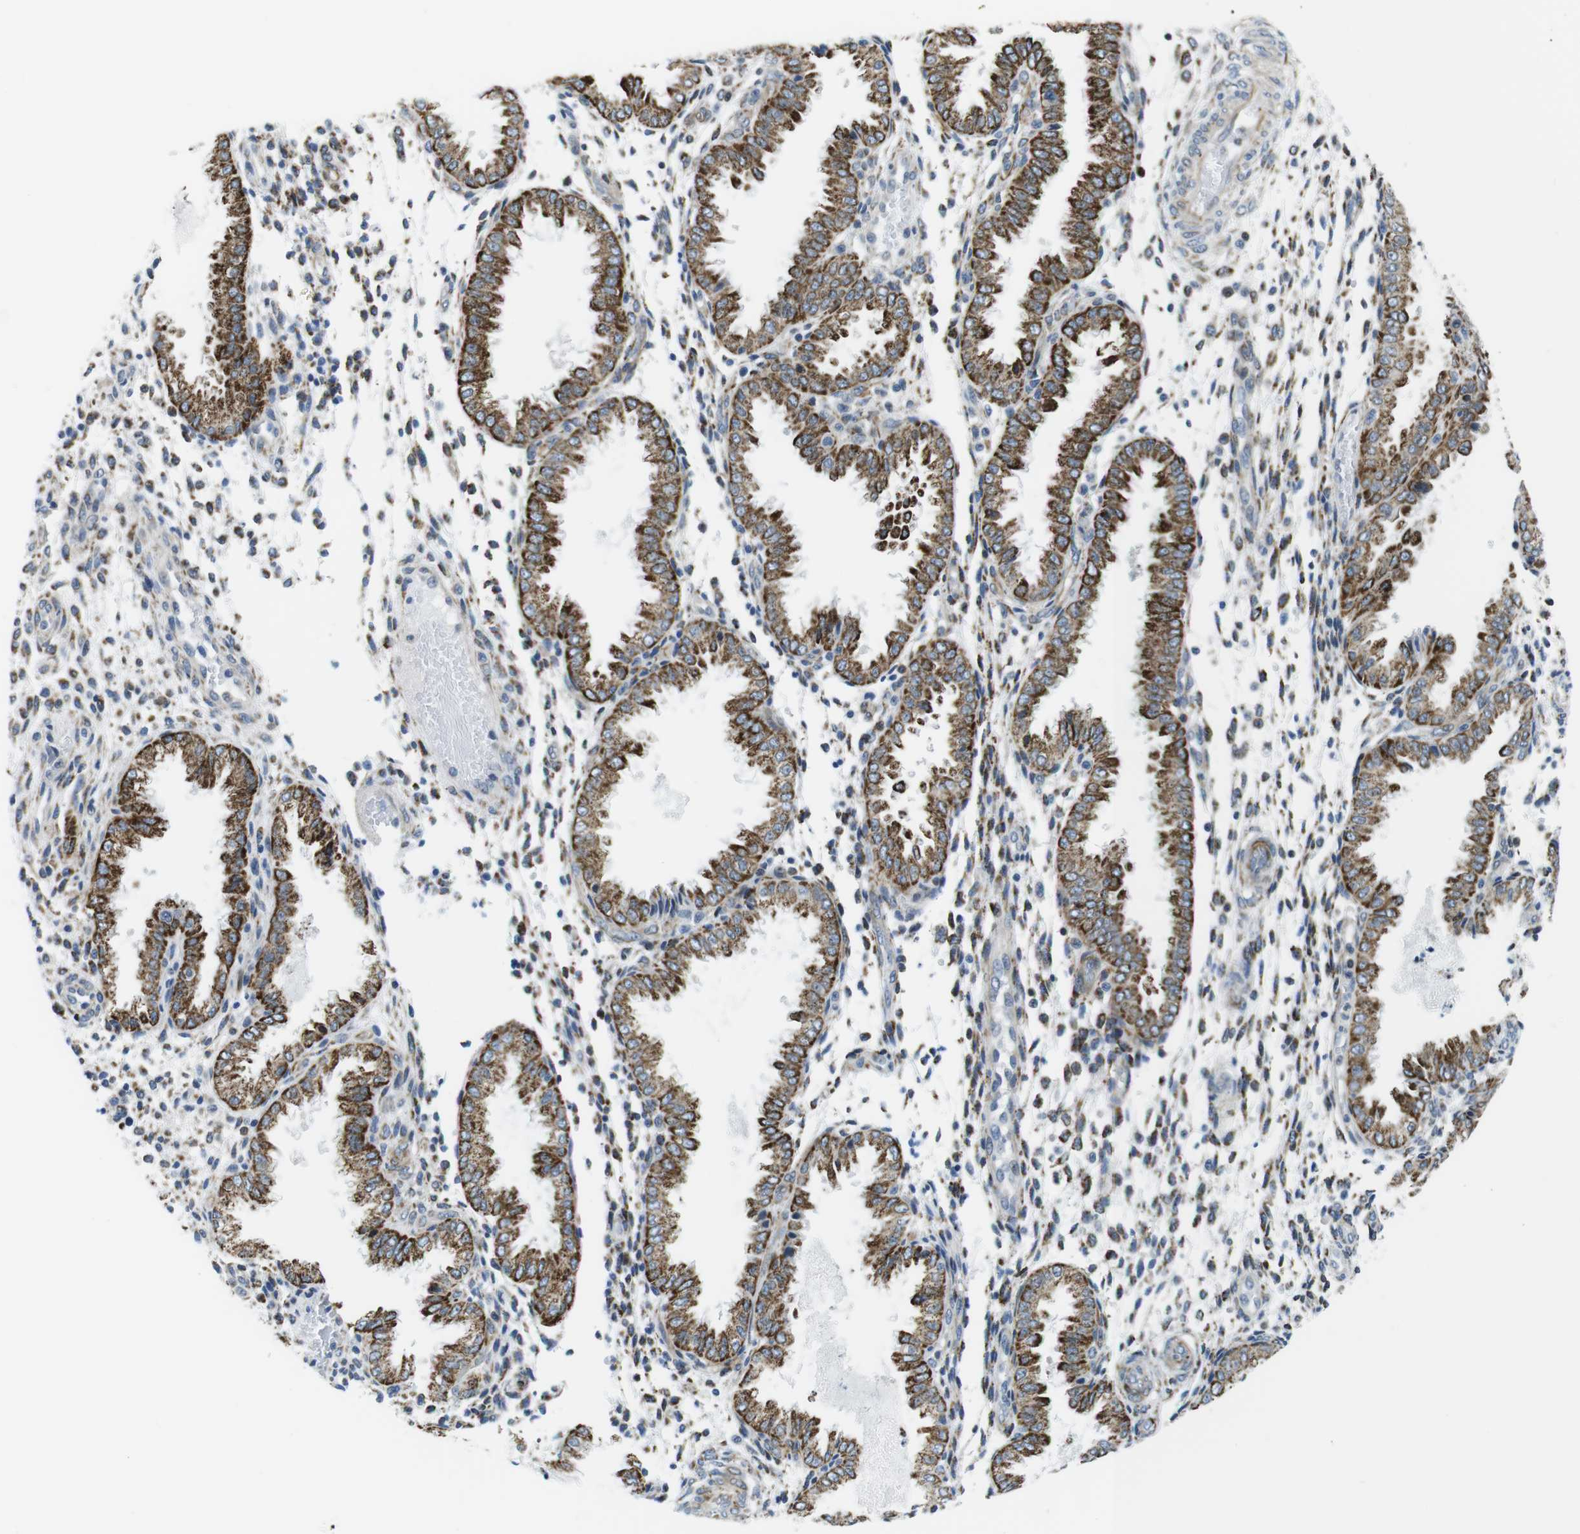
{"staining": {"intensity": "moderate", "quantity": "25%-75%", "location": "cytoplasmic/membranous"}, "tissue": "endometrium", "cell_type": "Cells in endometrial stroma", "image_type": "normal", "snomed": [{"axis": "morphology", "description": "Normal tissue, NOS"}, {"axis": "topography", "description": "Endometrium"}], "caption": "Protein staining of unremarkable endometrium displays moderate cytoplasmic/membranous expression in approximately 25%-75% of cells in endometrial stroma.", "gene": "KCNE3", "patient": {"sex": "female", "age": 33}}